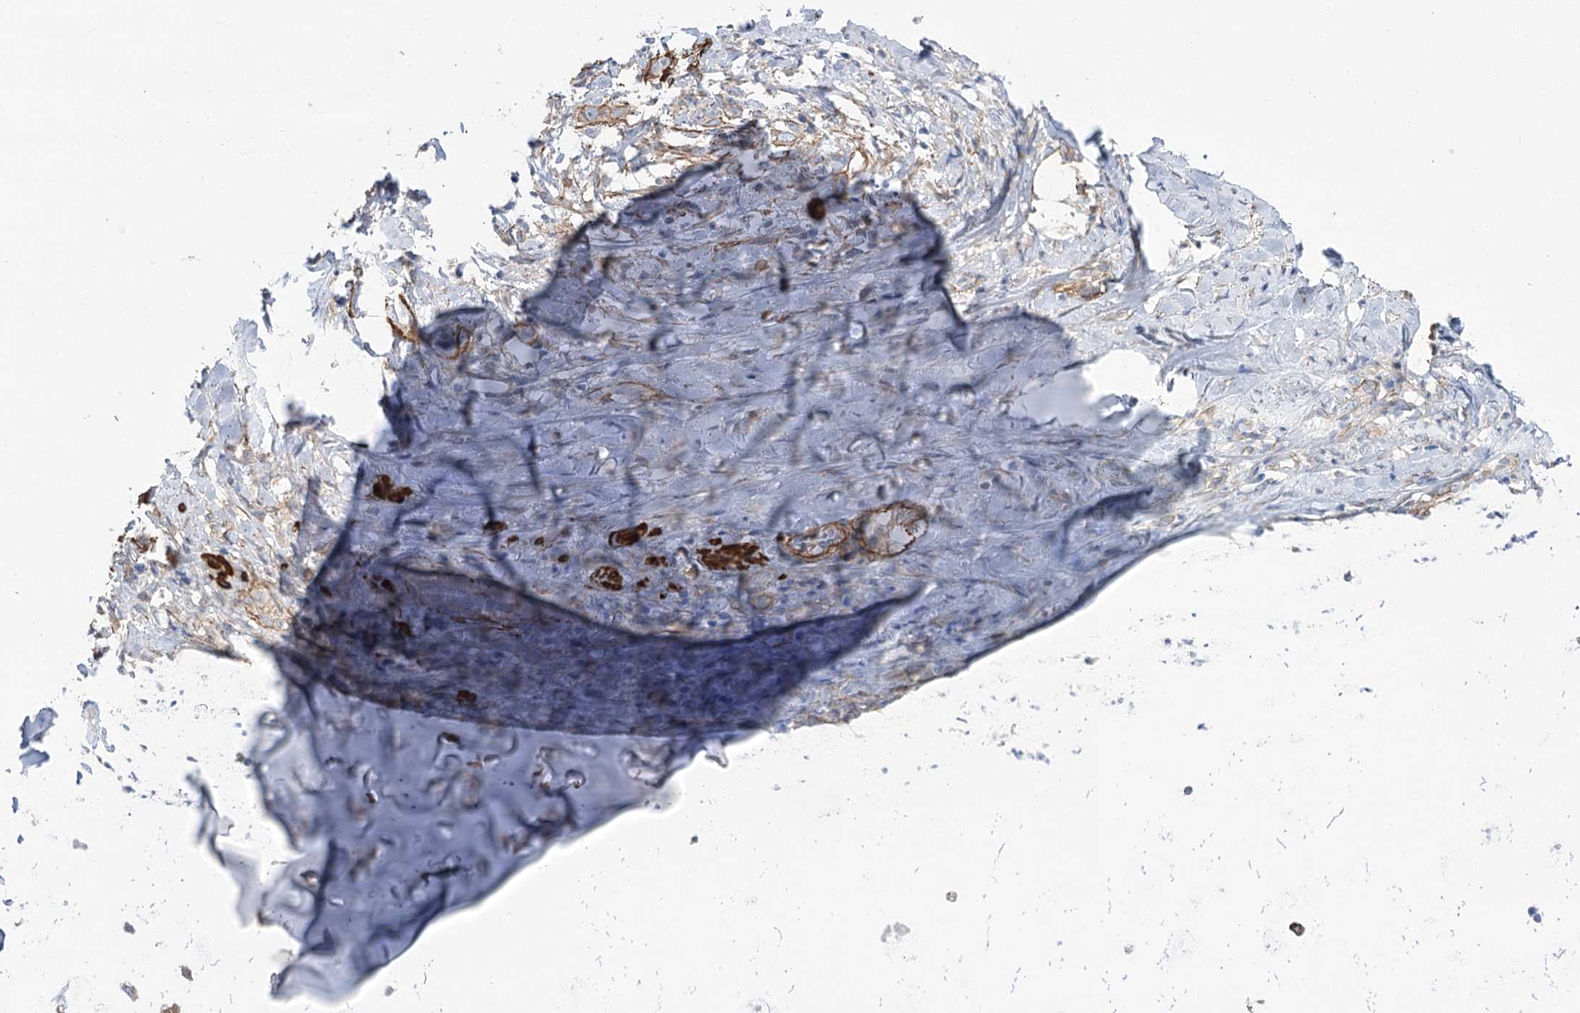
{"staining": {"intensity": "negative", "quantity": "none", "location": "none"}, "tissue": "adipose tissue", "cell_type": "Adipocytes", "image_type": "normal", "snomed": [{"axis": "morphology", "description": "Normal tissue, NOS"}, {"axis": "morphology", "description": "Basal cell carcinoma"}, {"axis": "topography", "description": "Cartilage tissue"}, {"axis": "topography", "description": "Nasopharynx"}, {"axis": "topography", "description": "Oral tissue"}], "caption": "Adipocytes show no significant positivity in benign adipose tissue. (Brightfield microscopy of DAB (3,3'-diaminobenzidine) immunohistochemistry at high magnification).", "gene": "WASHC3", "patient": {"sex": "female", "age": 77}}